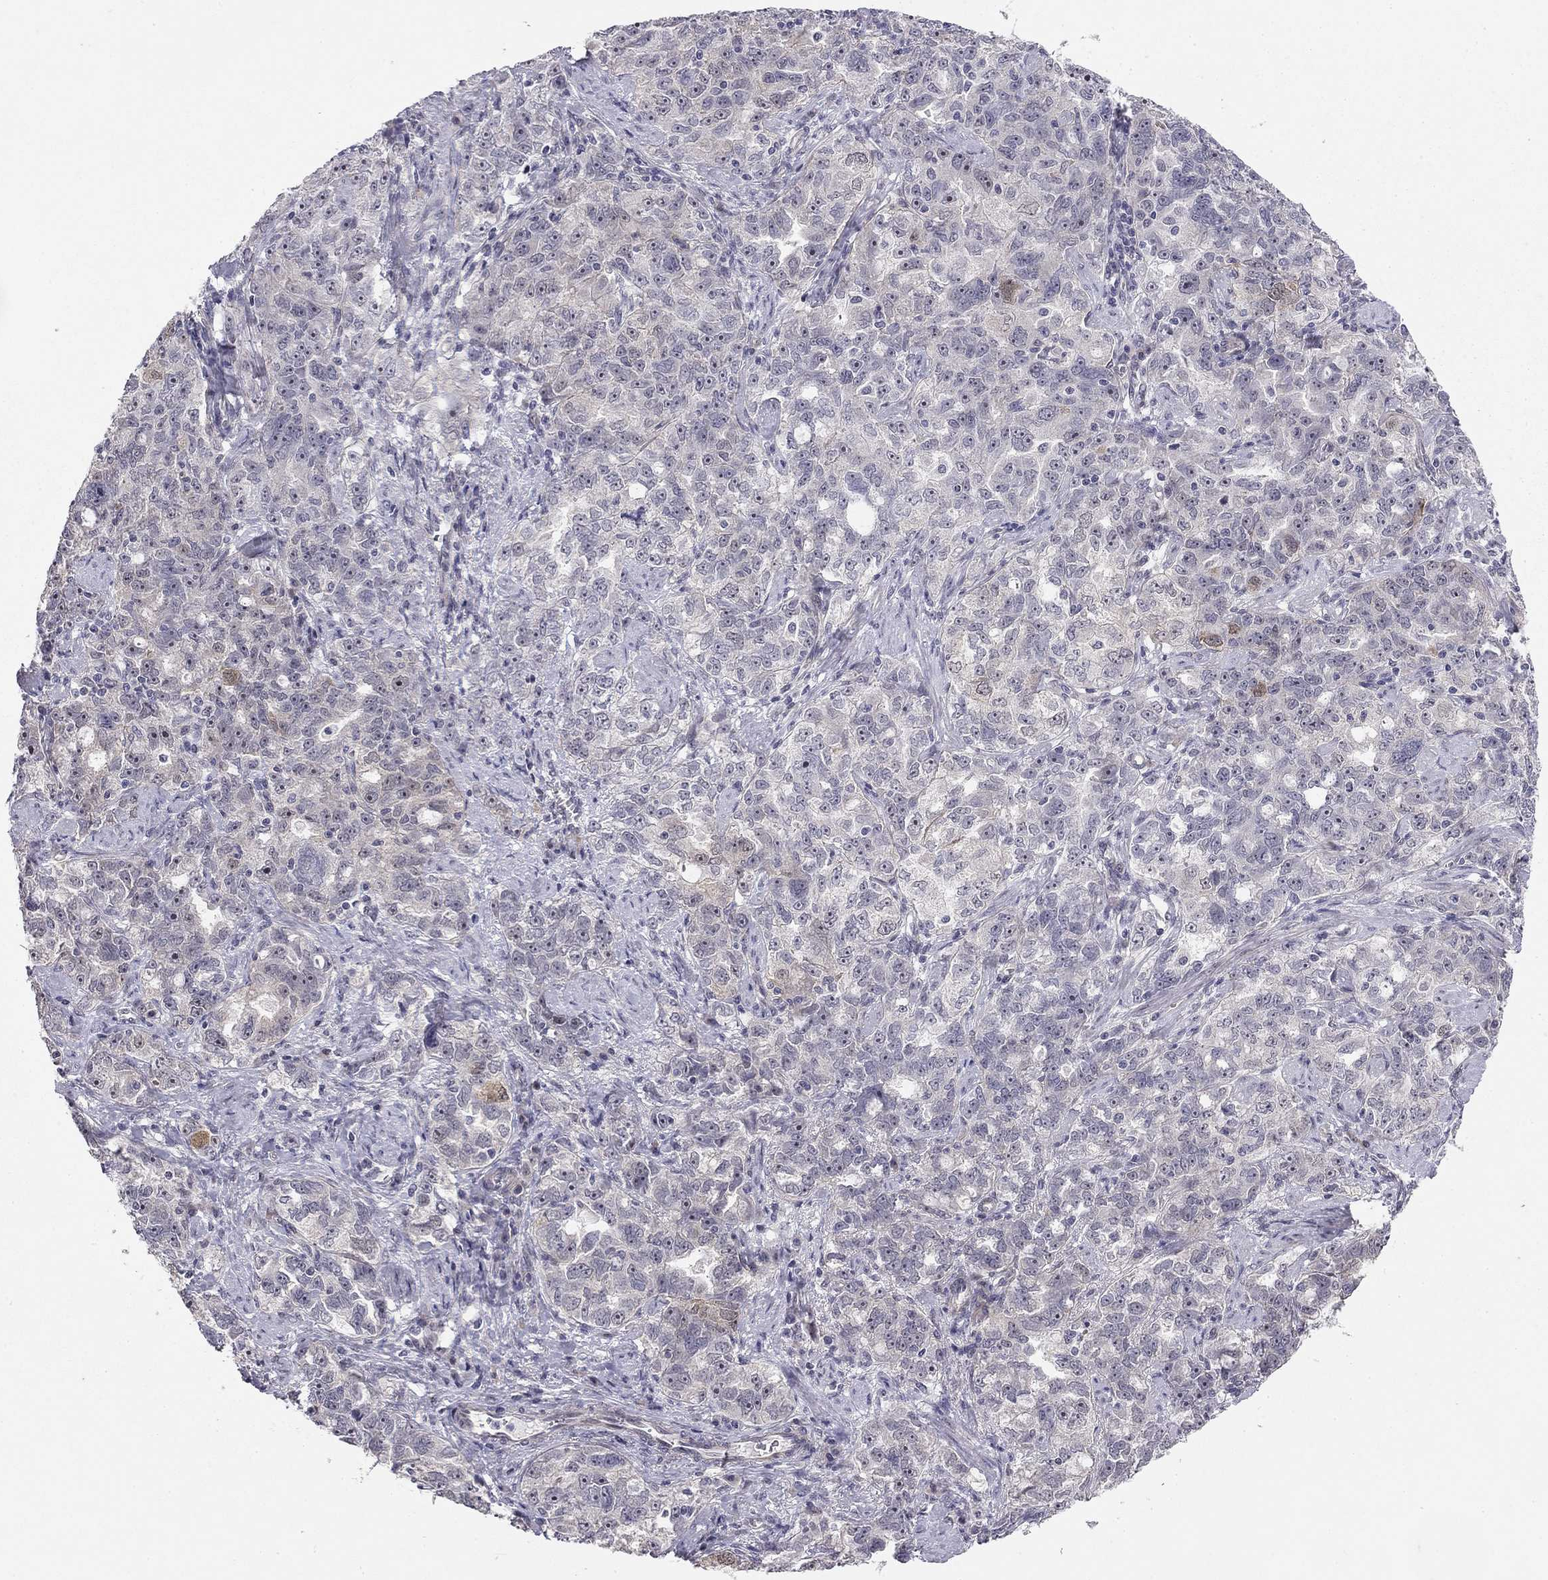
{"staining": {"intensity": "negative", "quantity": "none", "location": "none"}, "tissue": "ovarian cancer", "cell_type": "Tumor cells", "image_type": "cancer", "snomed": [{"axis": "morphology", "description": "Cystadenocarcinoma, serous, NOS"}, {"axis": "topography", "description": "Ovary"}], "caption": "High magnification brightfield microscopy of ovarian cancer stained with DAB (brown) and counterstained with hematoxylin (blue): tumor cells show no significant staining.", "gene": "STXBP6", "patient": {"sex": "female", "age": 51}}